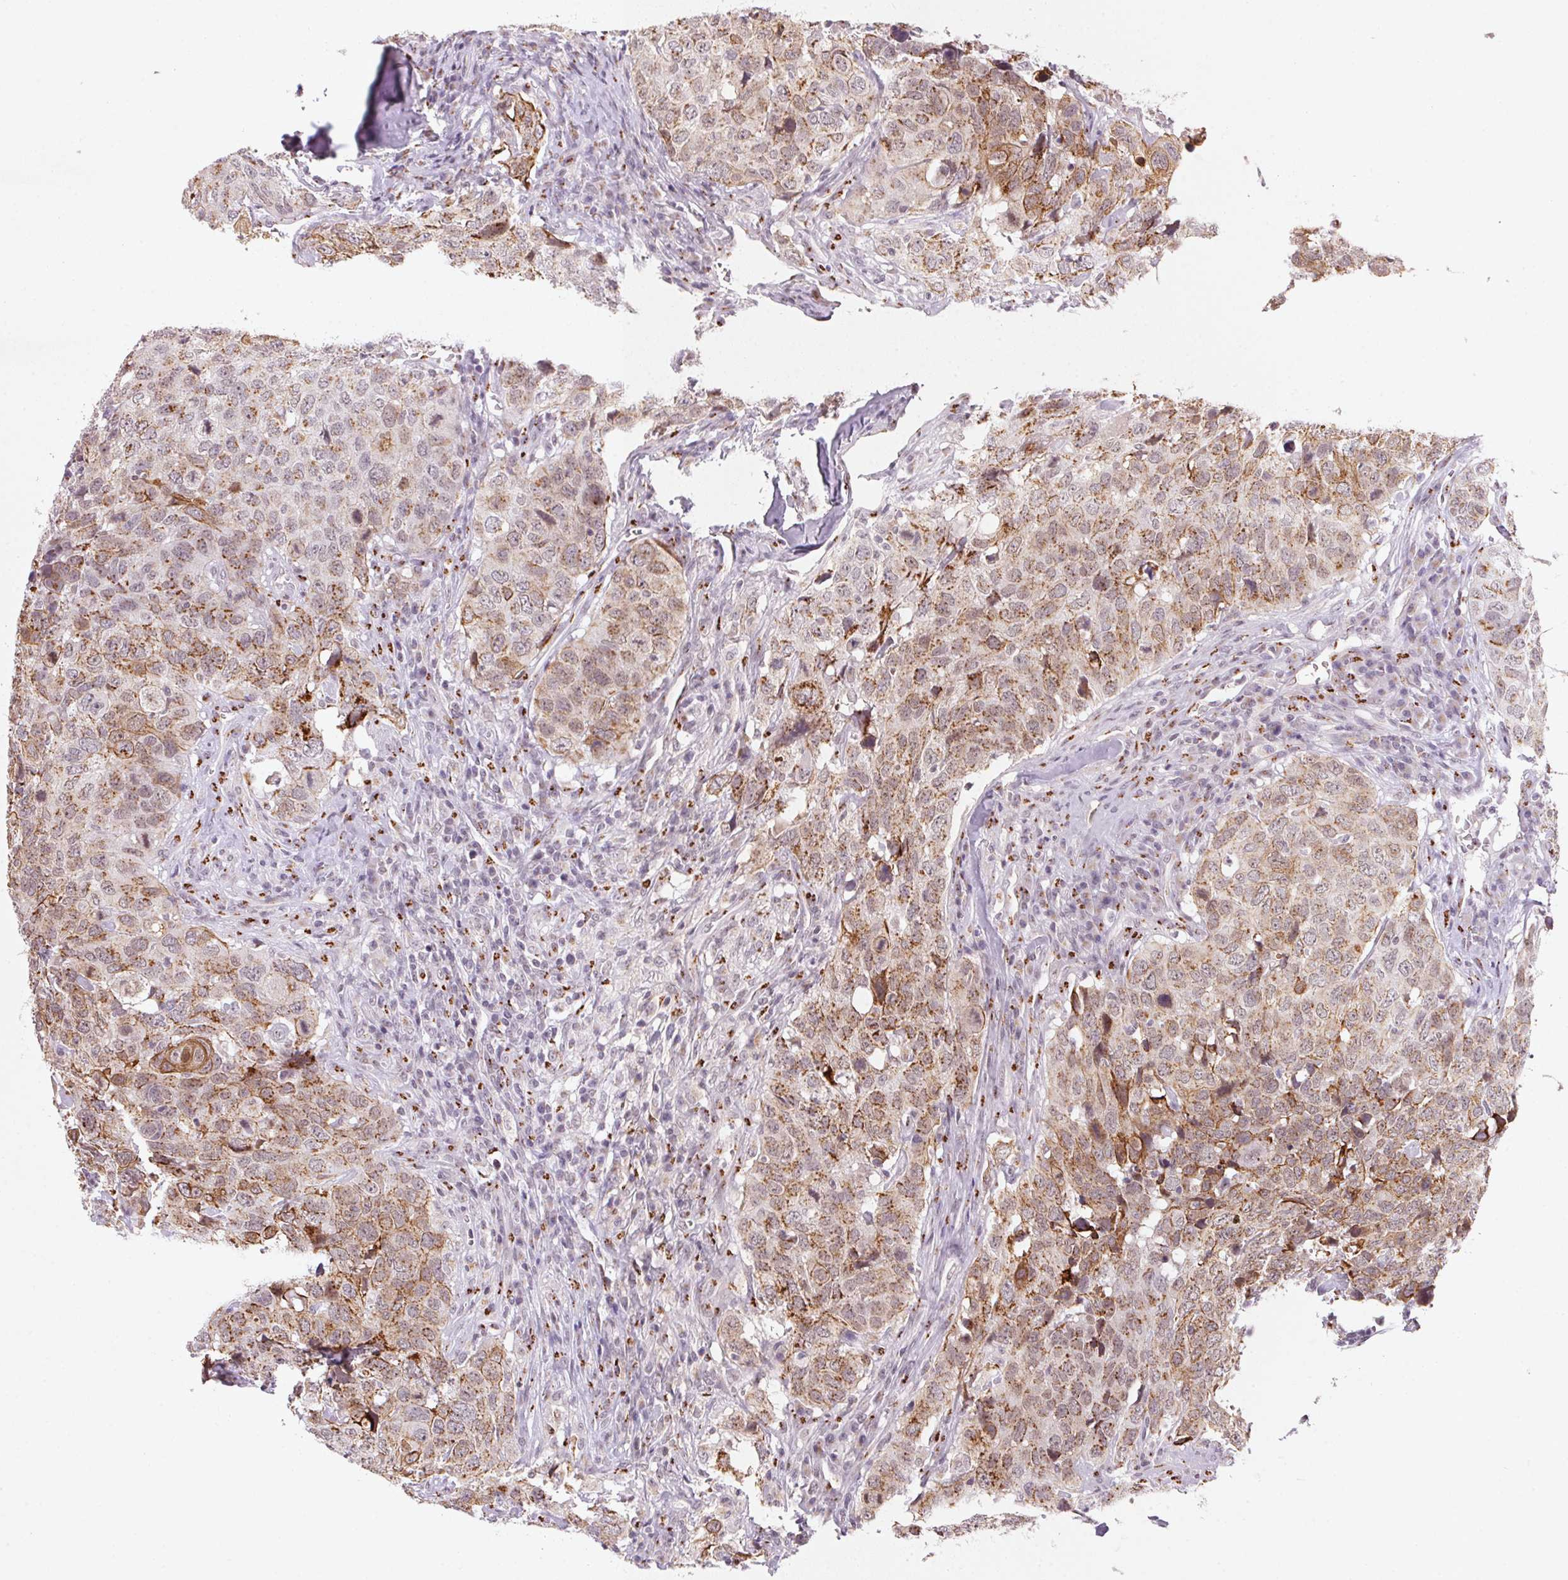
{"staining": {"intensity": "moderate", "quantity": ">75%", "location": "cytoplasmic/membranous"}, "tissue": "head and neck cancer", "cell_type": "Tumor cells", "image_type": "cancer", "snomed": [{"axis": "morphology", "description": "Normal tissue, NOS"}, {"axis": "morphology", "description": "Squamous cell carcinoma, NOS"}, {"axis": "topography", "description": "Skeletal muscle"}, {"axis": "topography", "description": "Vascular tissue"}, {"axis": "topography", "description": "Peripheral nerve tissue"}, {"axis": "topography", "description": "Head-Neck"}], "caption": "The image displays a brown stain indicating the presence of a protein in the cytoplasmic/membranous of tumor cells in head and neck cancer (squamous cell carcinoma).", "gene": "RAB22A", "patient": {"sex": "male", "age": 66}}